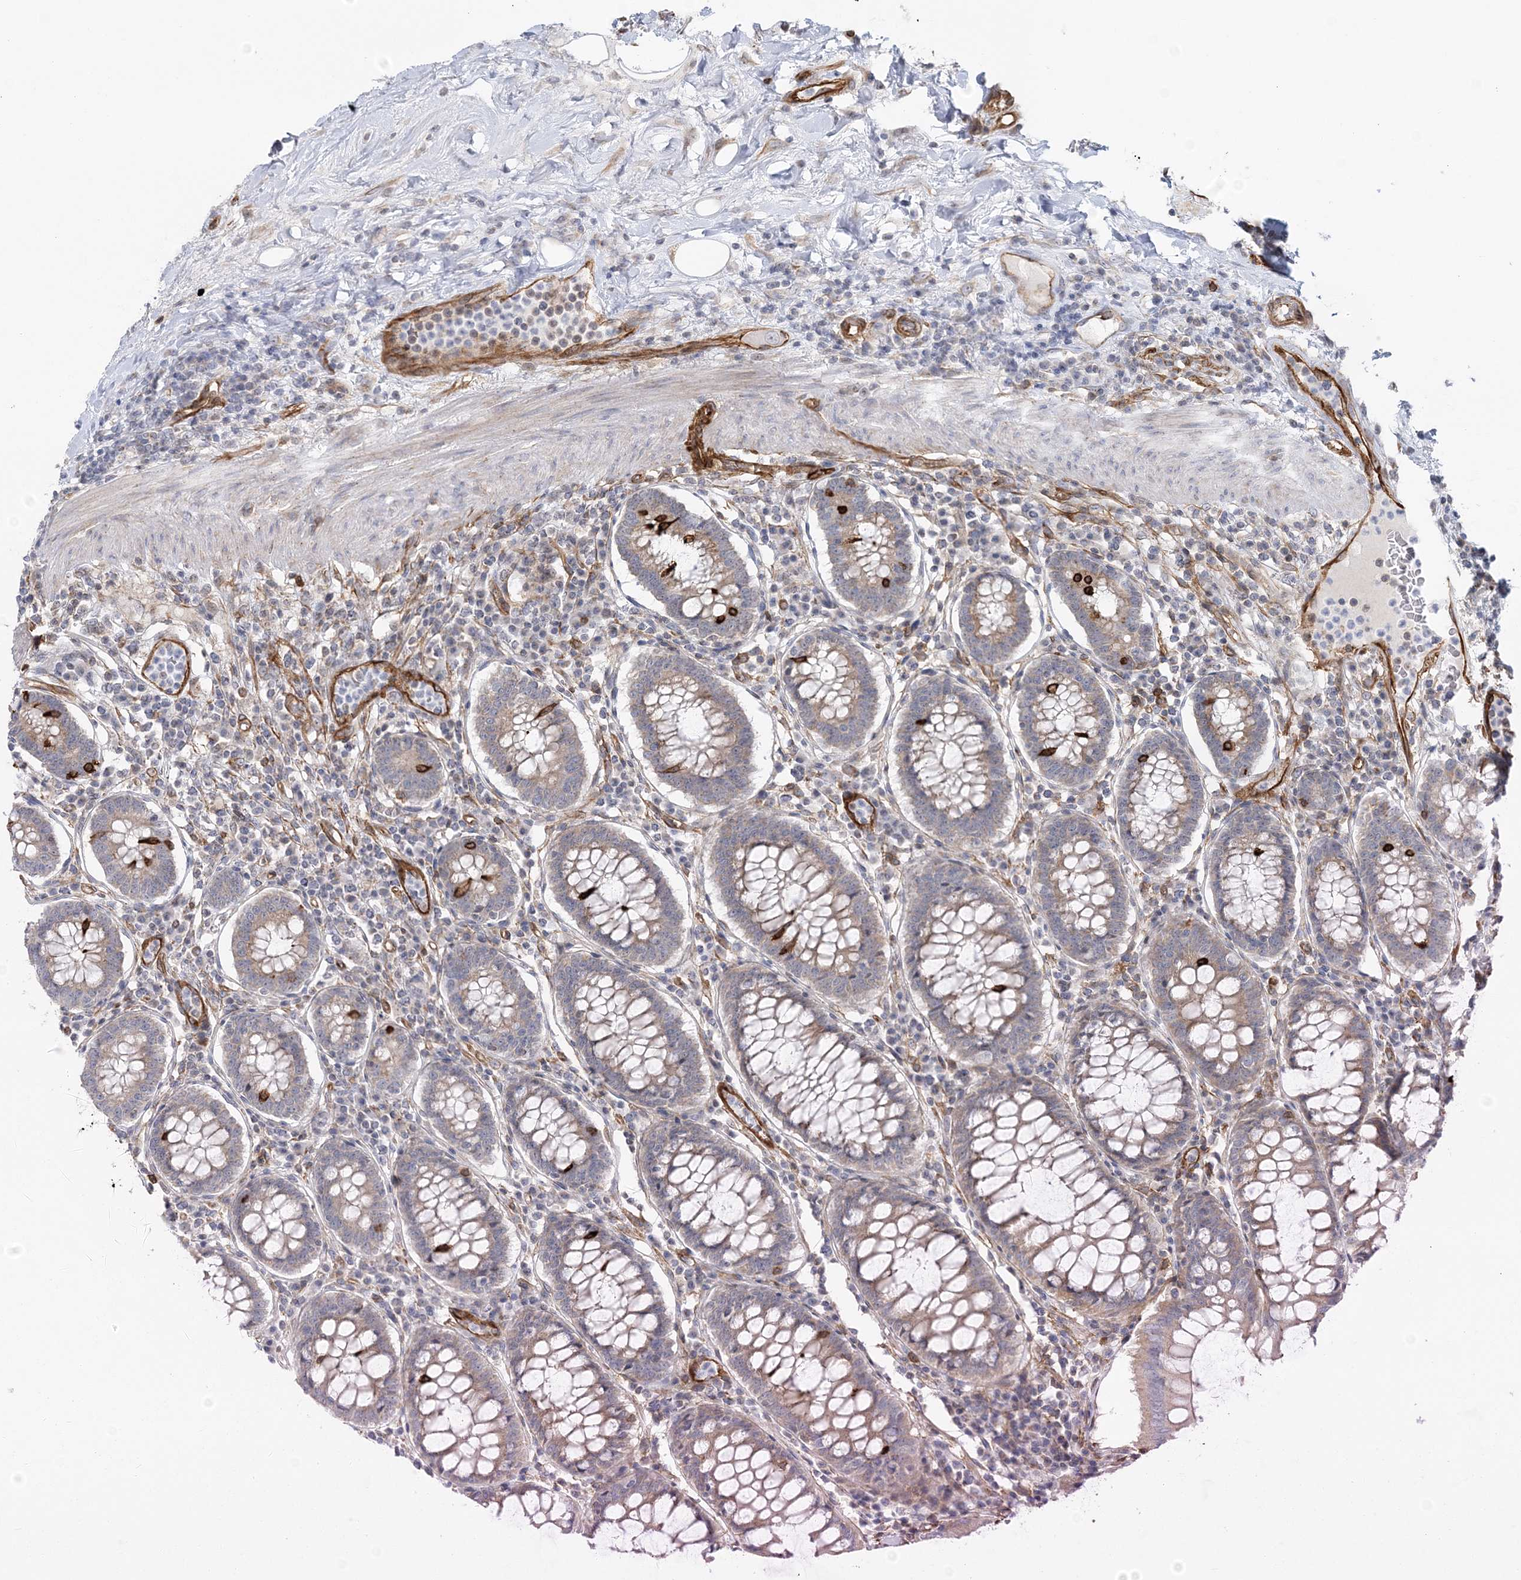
{"staining": {"intensity": "weak", "quantity": ">75%", "location": "cytoplasmic/membranous"}, "tissue": "colorectal cancer", "cell_type": "Tumor cells", "image_type": "cancer", "snomed": [{"axis": "morphology", "description": "Normal tissue, NOS"}, {"axis": "morphology", "description": "Adenocarcinoma, NOS"}, {"axis": "topography", "description": "Colon"}], "caption": "IHC of human colorectal cancer (adenocarcinoma) reveals low levels of weak cytoplasmic/membranous staining in approximately >75% of tumor cells.", "gene": "AFAP1L2", "patient": {"sex": "female", "age": 75}}